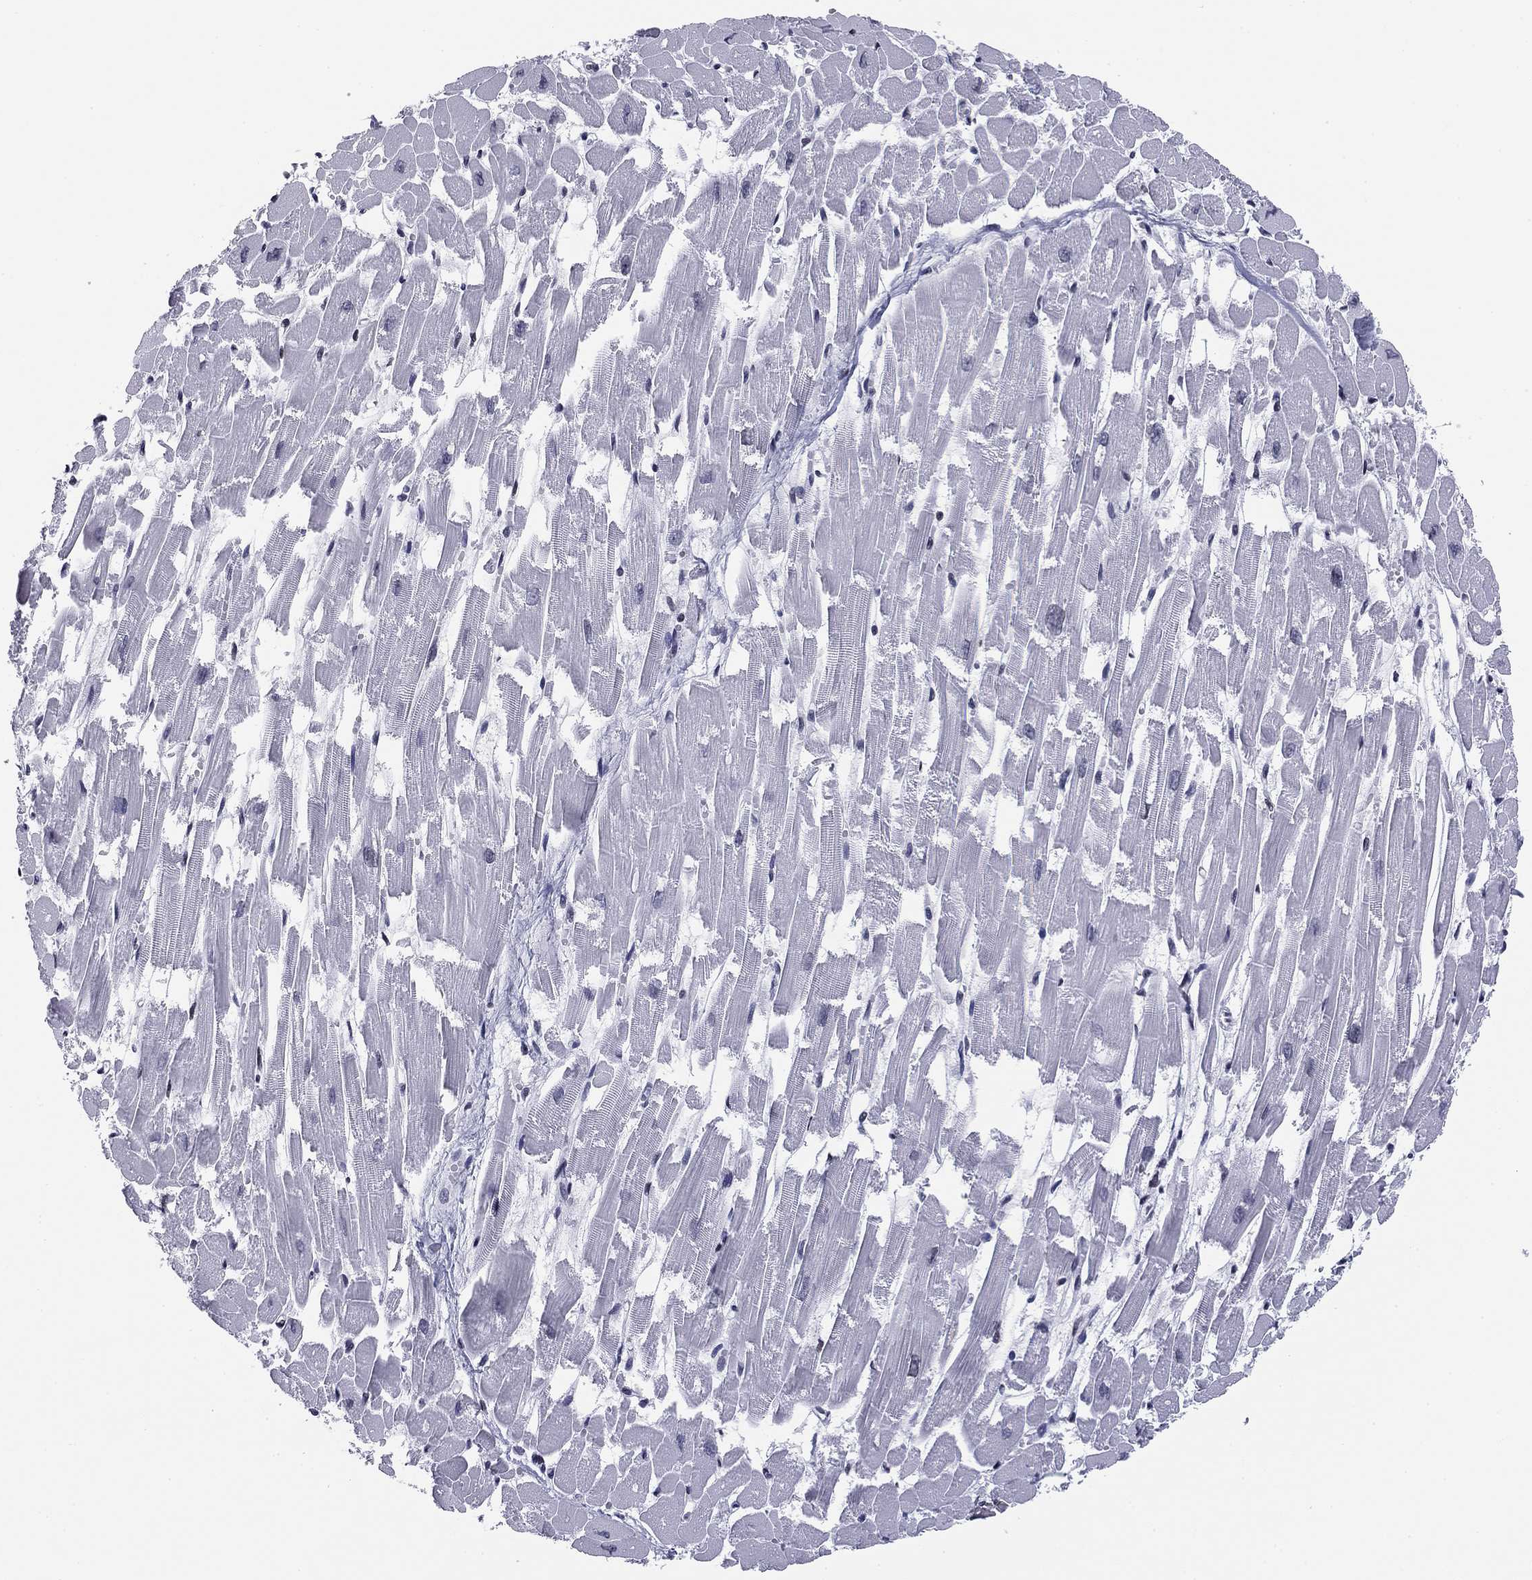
{"staining": {"intensity": "negative", "quantity": "none", "location": "none"}, "tissue": "heart muscle", "cell_type": "Cardiomyocytes", "image_type": "normal", "snomed": [{"axis": "morphology", "description": "Normal tissue, NOS"}, {"axis": "topography", "description": "Heart"}], "caption": "Immunohistochemistry of unremarkable heart muscle shows no staining in cardiomyocytes. Nuclei are stained in blue.", "gene": "CCDC144A", "patient": {"sex": "female", "age": 52}}